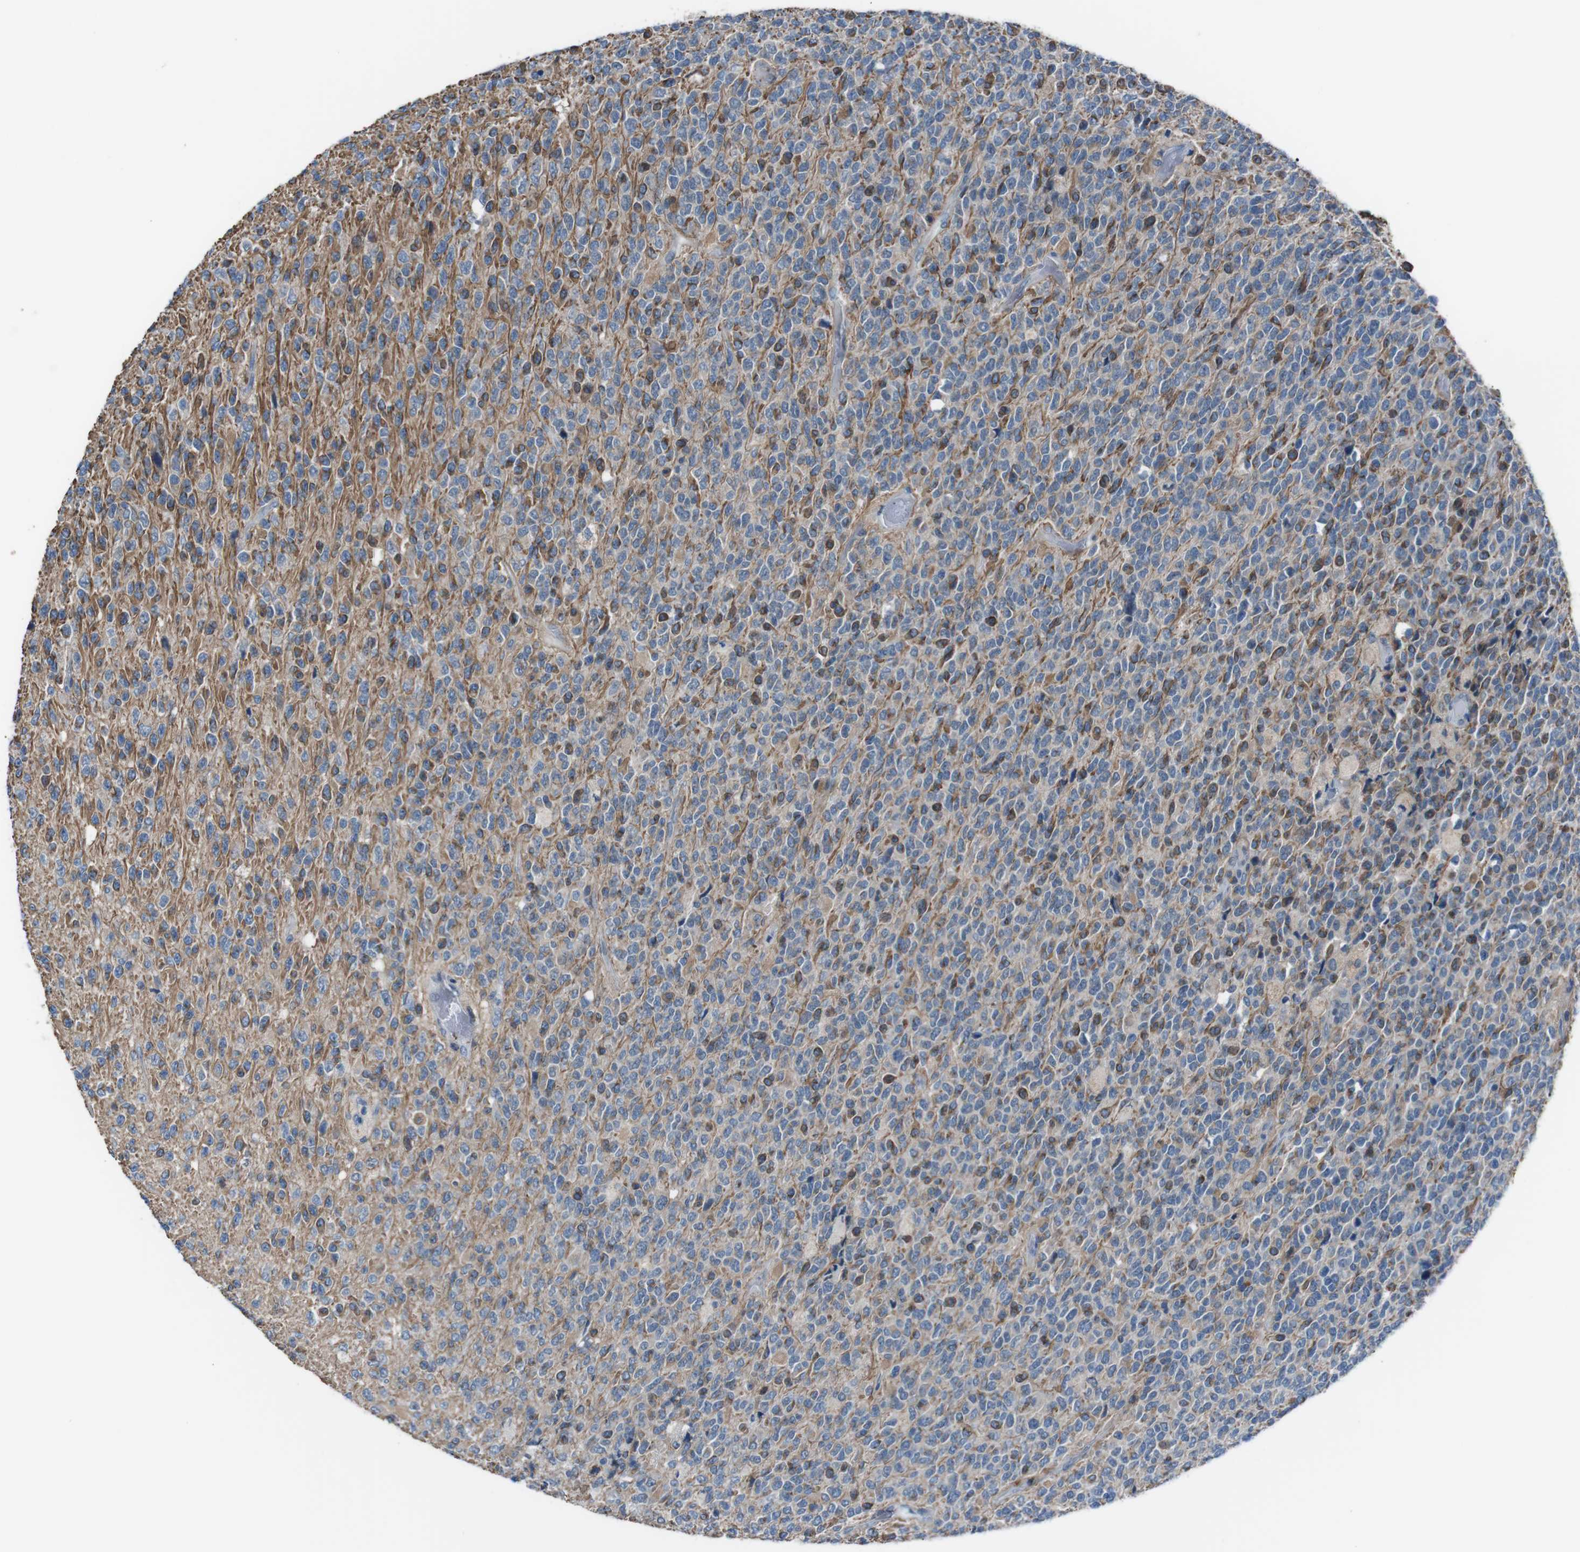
{"staining": {"intensity": "moderate", "quantity": "25%-75%", "location": "cytoplasmic/membranous"}, "tissue": "glioma", "cell_type": "Tumor cells", "image_type": "cancer", "snomed": [{"axis": "morphology", "description": "Glioma, malignant, High grade"}, {"axis": "topography", "description": "pancreas cauda"}], "caption": "Malignant glioma (high-grade) stained for a protein (brown) exhibits moderate cytoplasmic/membranous positive staining in about 25%-75% of tumor cells.", "gene": "CDH22", "patient": {"sex": "male", "age": 60}}